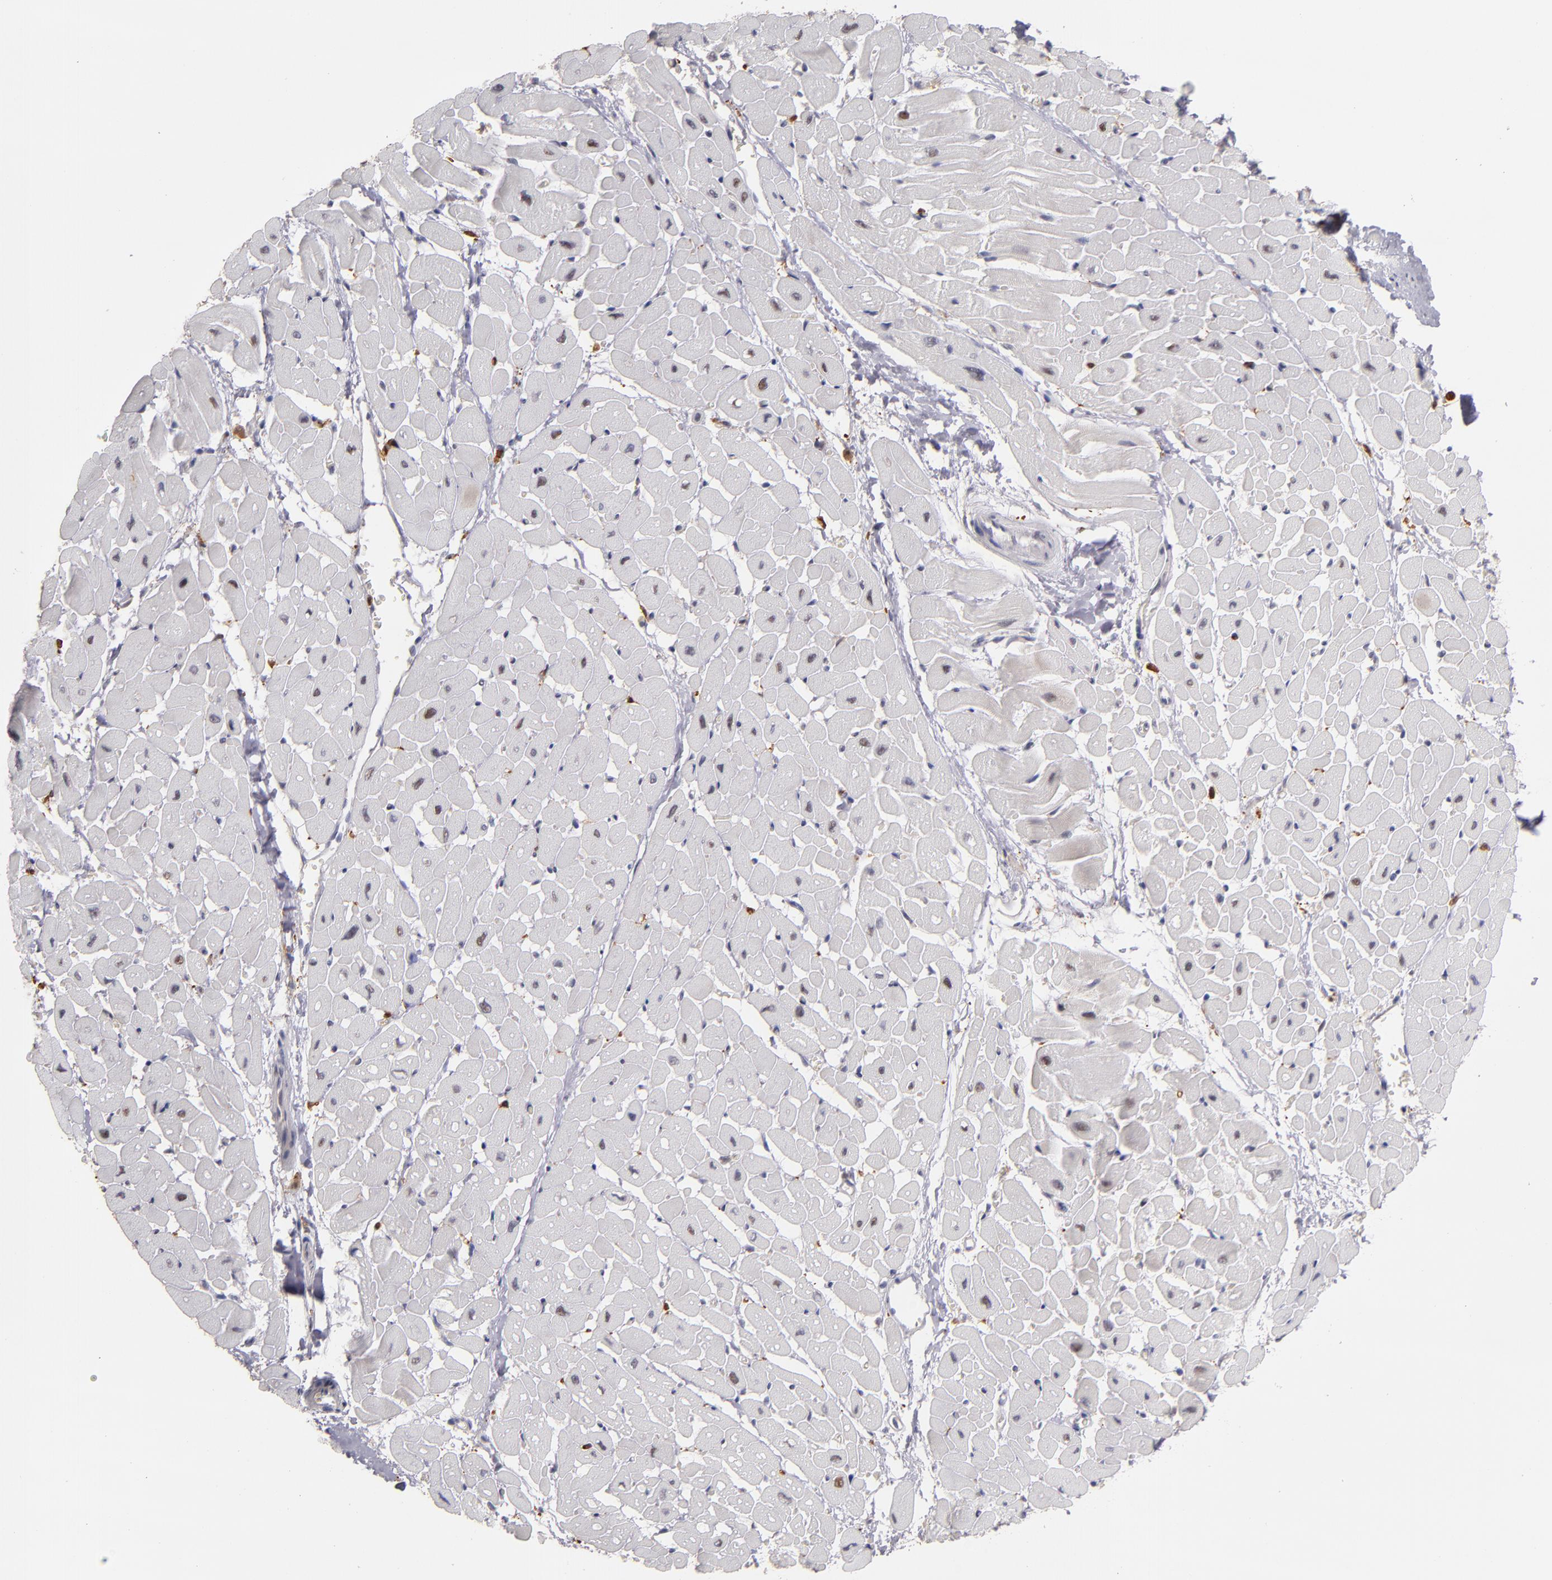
{"staining": {"intensity": "weak", "quantity": "<25%", "location": "nuclear"}, "tissue": "heart muscle", "cell_type": "Cardiomyocytes", "image_type": "normal", "snomed": [{"axis": "morphology", "description": "Normal tissue, NOS"}, {"axis": "topography", "description": "Heart"}], "caption": "Immunohistochemistry (IHC) histopathology image of unremarkable heart muscle: heart muscle stained with DAB (3,3'-diaminobenzidine) exhibits no significant protein expression in cardiomyocytes. (IHC, brightfield microscopy, high magnification).", "gene": "WAS", "patient": {"sex": "male", "age": 45}}